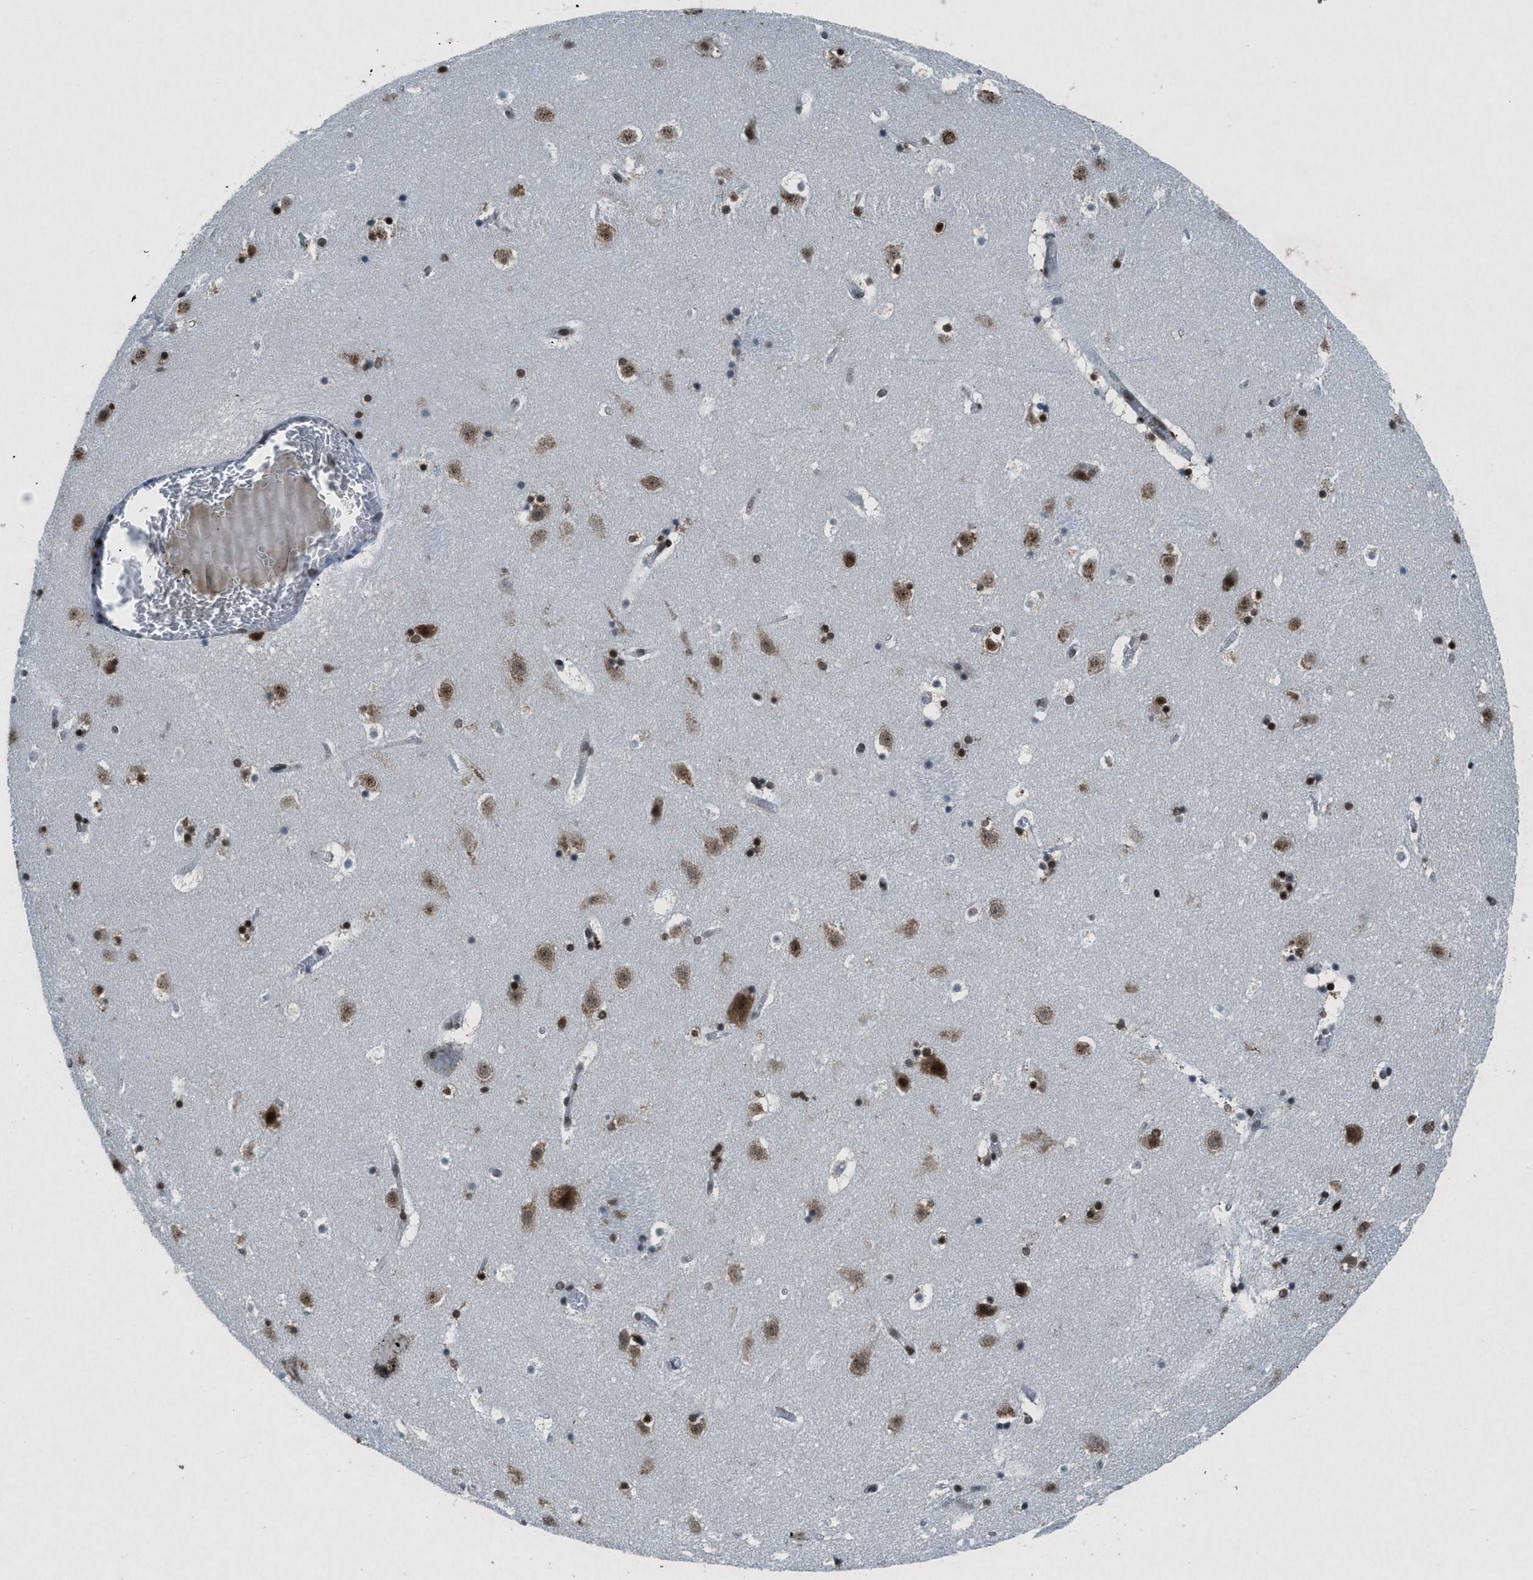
{"staining": {"intensity": "strong", "quantity": ">75%", "location": "nuclear"}, "tissue": "caudate", "cell_type": "Glial cells", "image_type": "normal", "snomed": [{"axis": "morphology", "description": "Normal tissue, NOS"}, {"axis": "topography", "description": "Lateral ventricle wall"}], "caption": "This micrograph reveals IHC staining of benign caudate, with high strong nuclear expression in about >75% of glial cells.", "gene": "NXF1", "patient": {"sex": "male", "age": 45}}